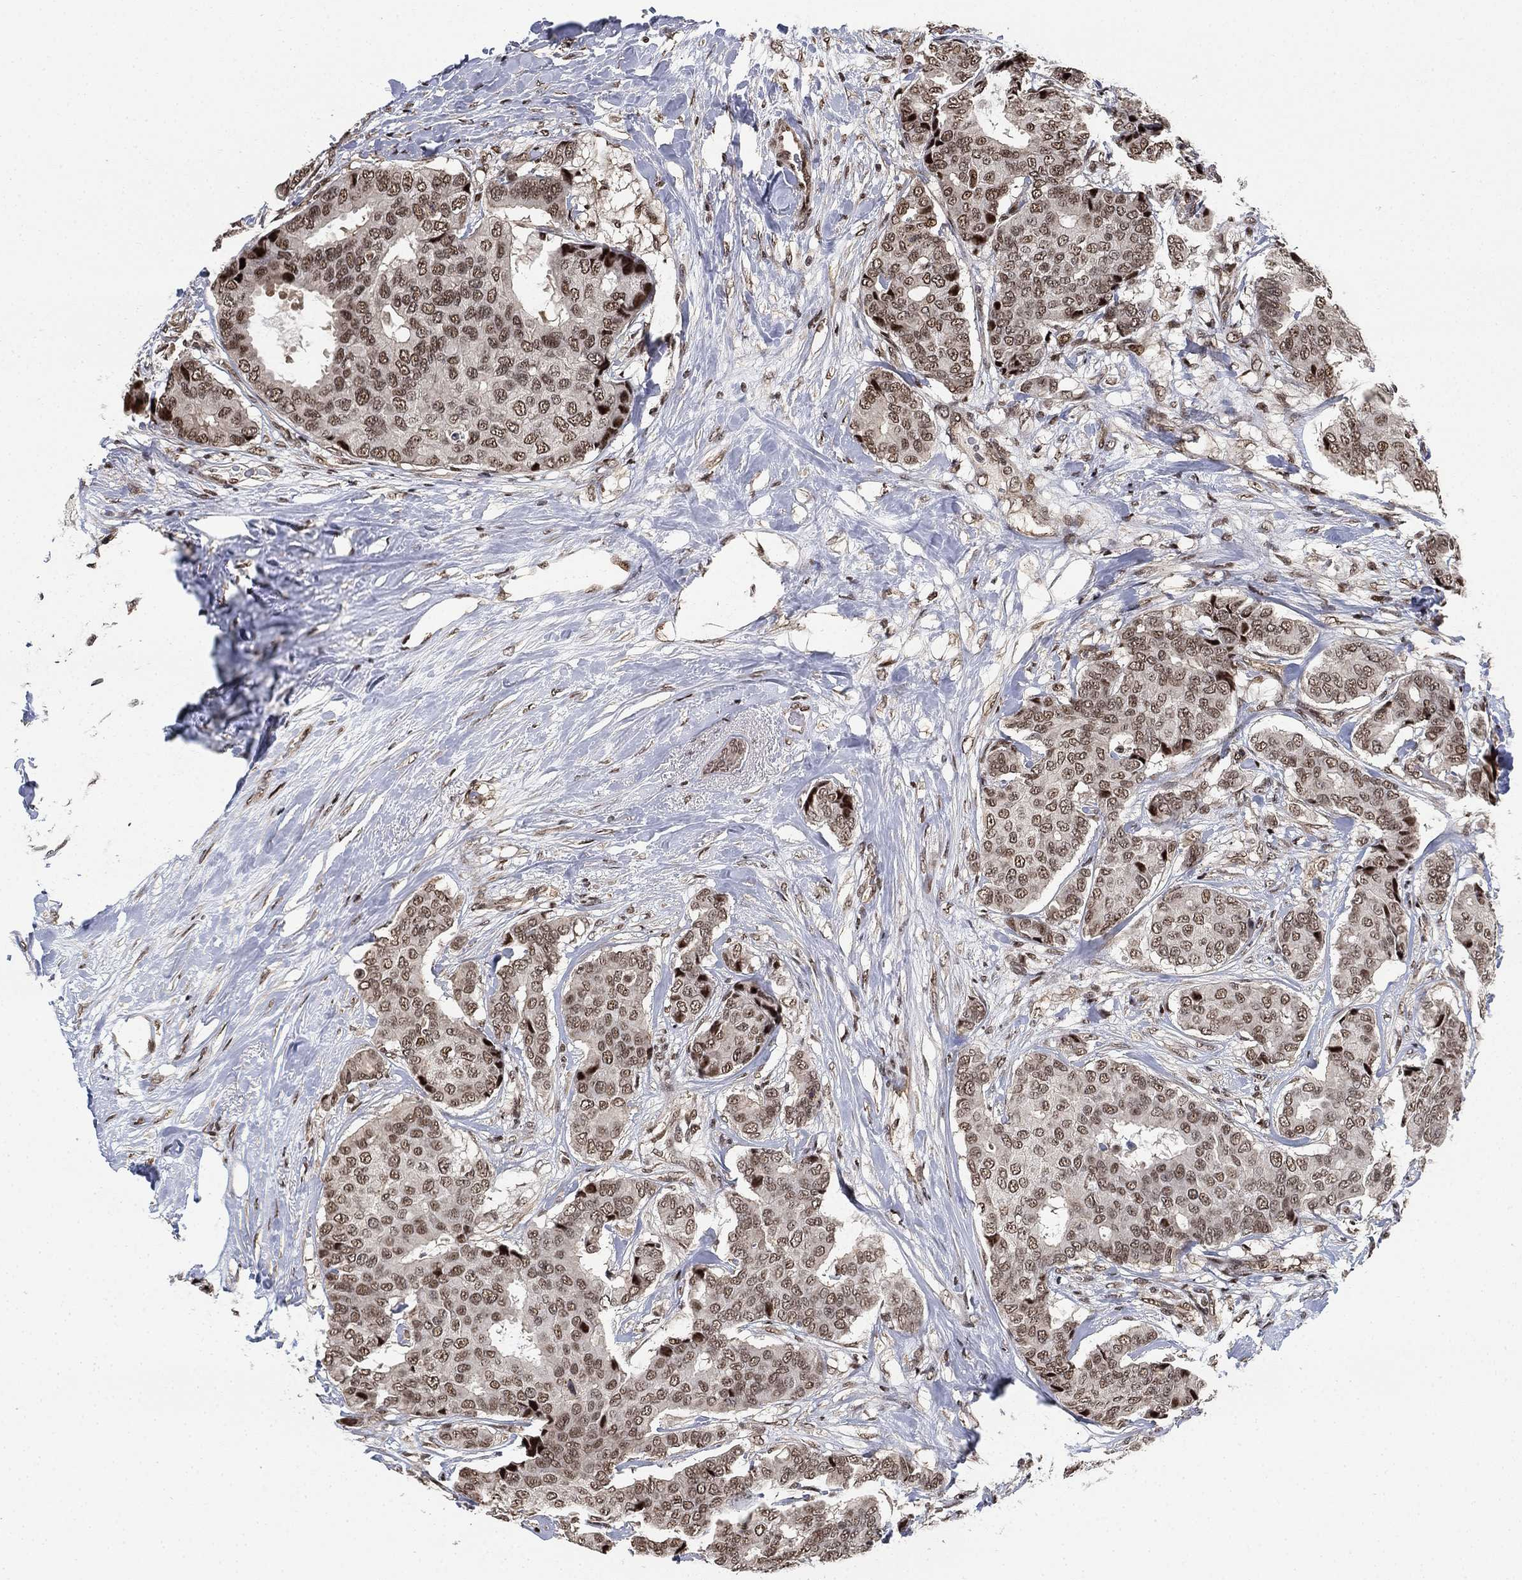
{"staining": {"intensity": "moderate", "quantity": "25%-75%", "location": "nuclear"}, "tissue": "breast cancer", "cell_type": "Tumor cells", "image_type": "cancer", "snomed": [{"axis": "morphology", "description": "Duct carcinoma"}, {"axis": "topography", "description": "Breast"}], "caption": "Breast cancer stained for a protein (brown) reveals moderate nuclear positive expression in about 25%-75% of tumor cells.", "gene": "ZSCAN30", "patient": {"sex": "female", "age": 75}}